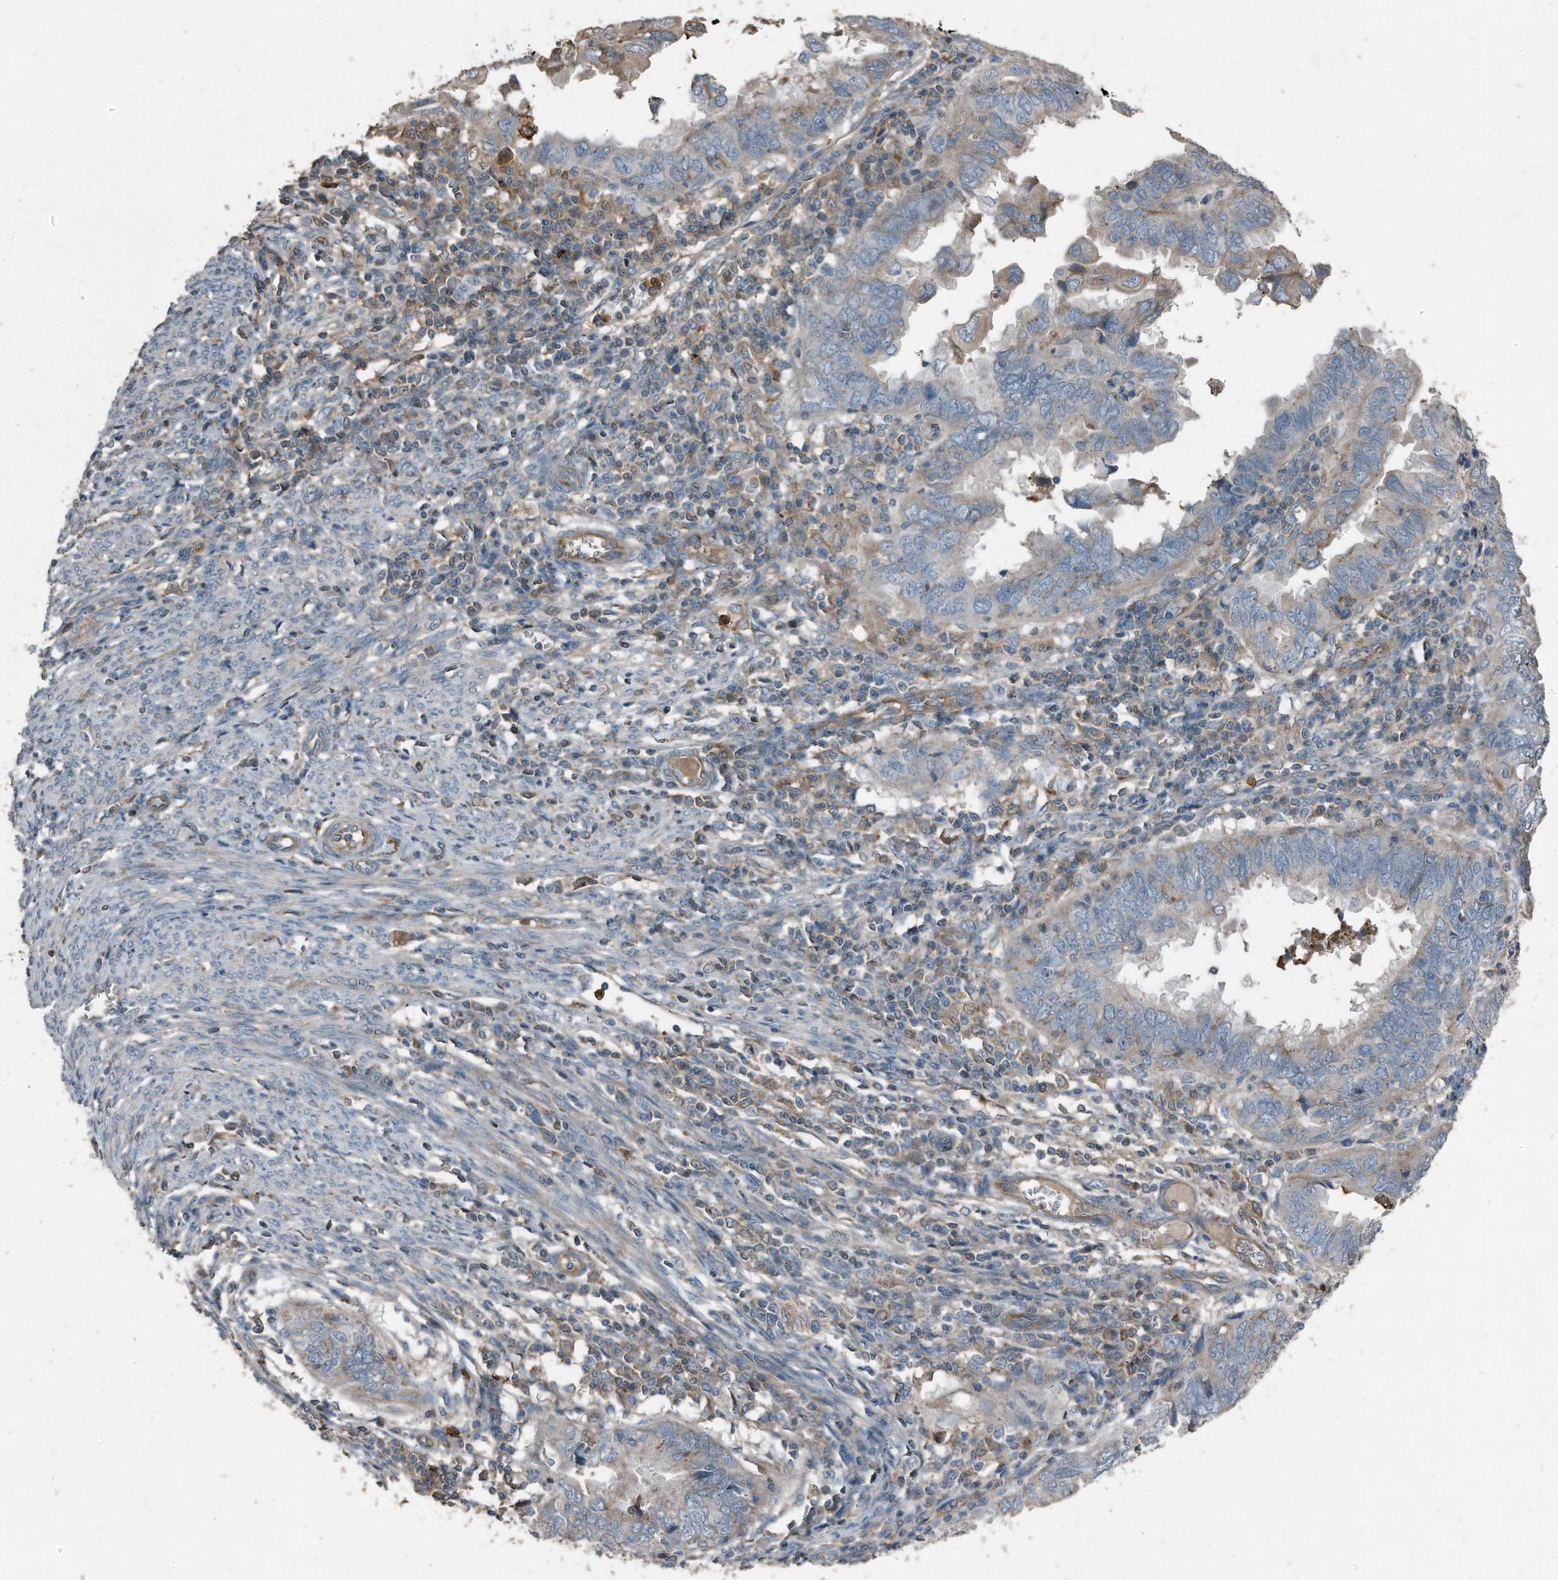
{"staining": {"intensity": "weak", "quantity": "25%-75%", "location": "cytoplasmic/membranous"}, "tissue": "endometrial cancer", "cell_type": "Tumor cells", "image_type": "cancer", "snomed": [{"axis": "morphology", "description": "Adenocarcinoma, NOS"}, {"axis": "topography", "description": "Uterus"}], "caption": "A high-resolution image shows immunohistochemistry staining of endometrial adenocarcinoma, which exhibits weak cytoplasmic/membranous positivity in approximately 25%-75% of tumor cells. (DAB (3,3'-diaminobenzidine) = brown stain, brightfield microscopy at high magnification).", "gene": "C9", "patient": {"sex": "female", "age": 77}}